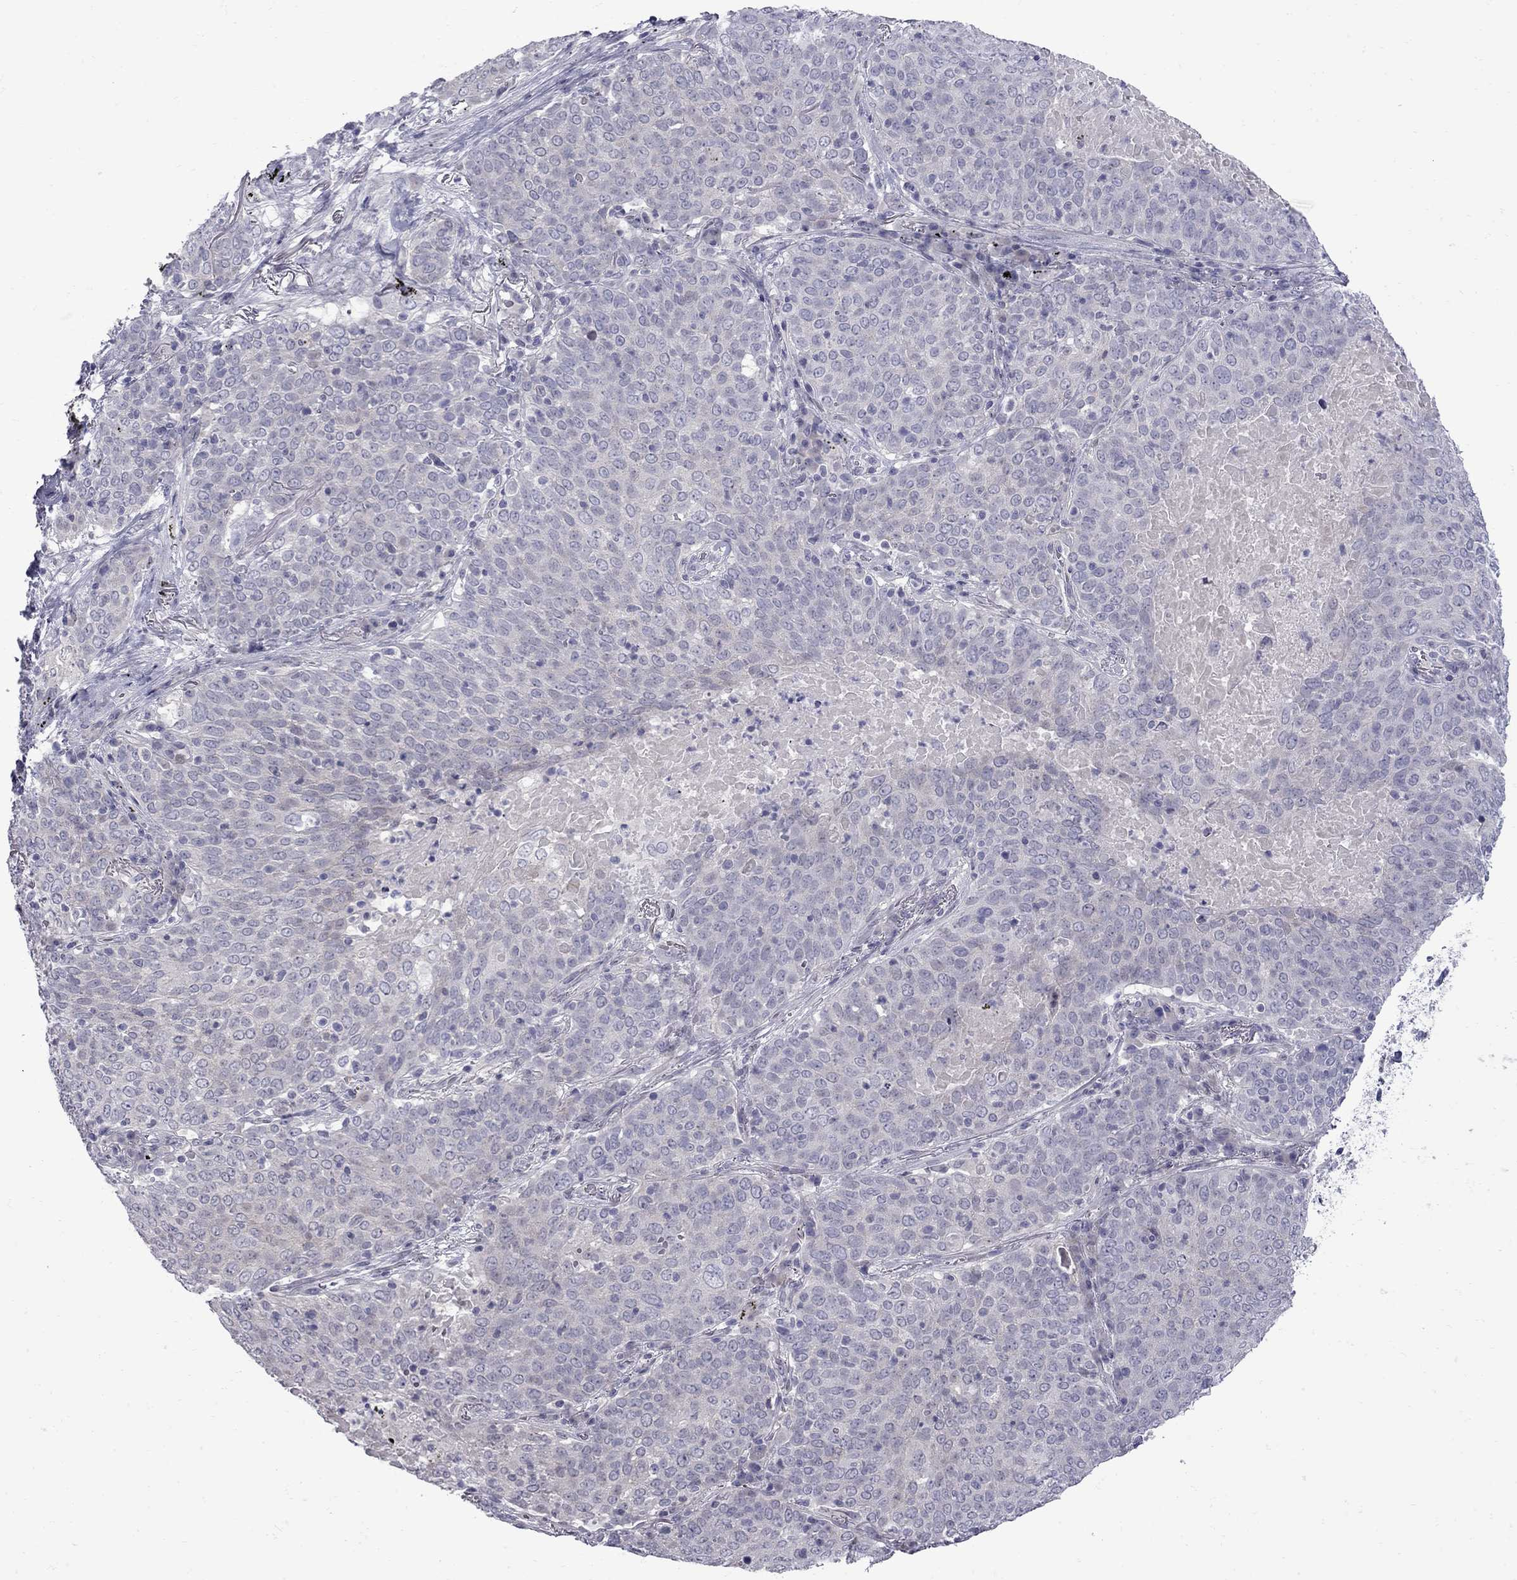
{"staining": {"intensity": "negative", "quantity": "none", "location": "none"}, "tissue": "lung cancer", "cell_type": "Tumor cells", "image_type": "cancer", "snomed": [{"axis": "morphology", "description": "Squamous cell carcinoma, NOS"}, {"axis": "topography", "description": "Lung"}], "caption": "There is no significant staining in tumor cells of lung cancer.", "gene": "NRARP", "patient": {"sex": "male", "age": 82}}